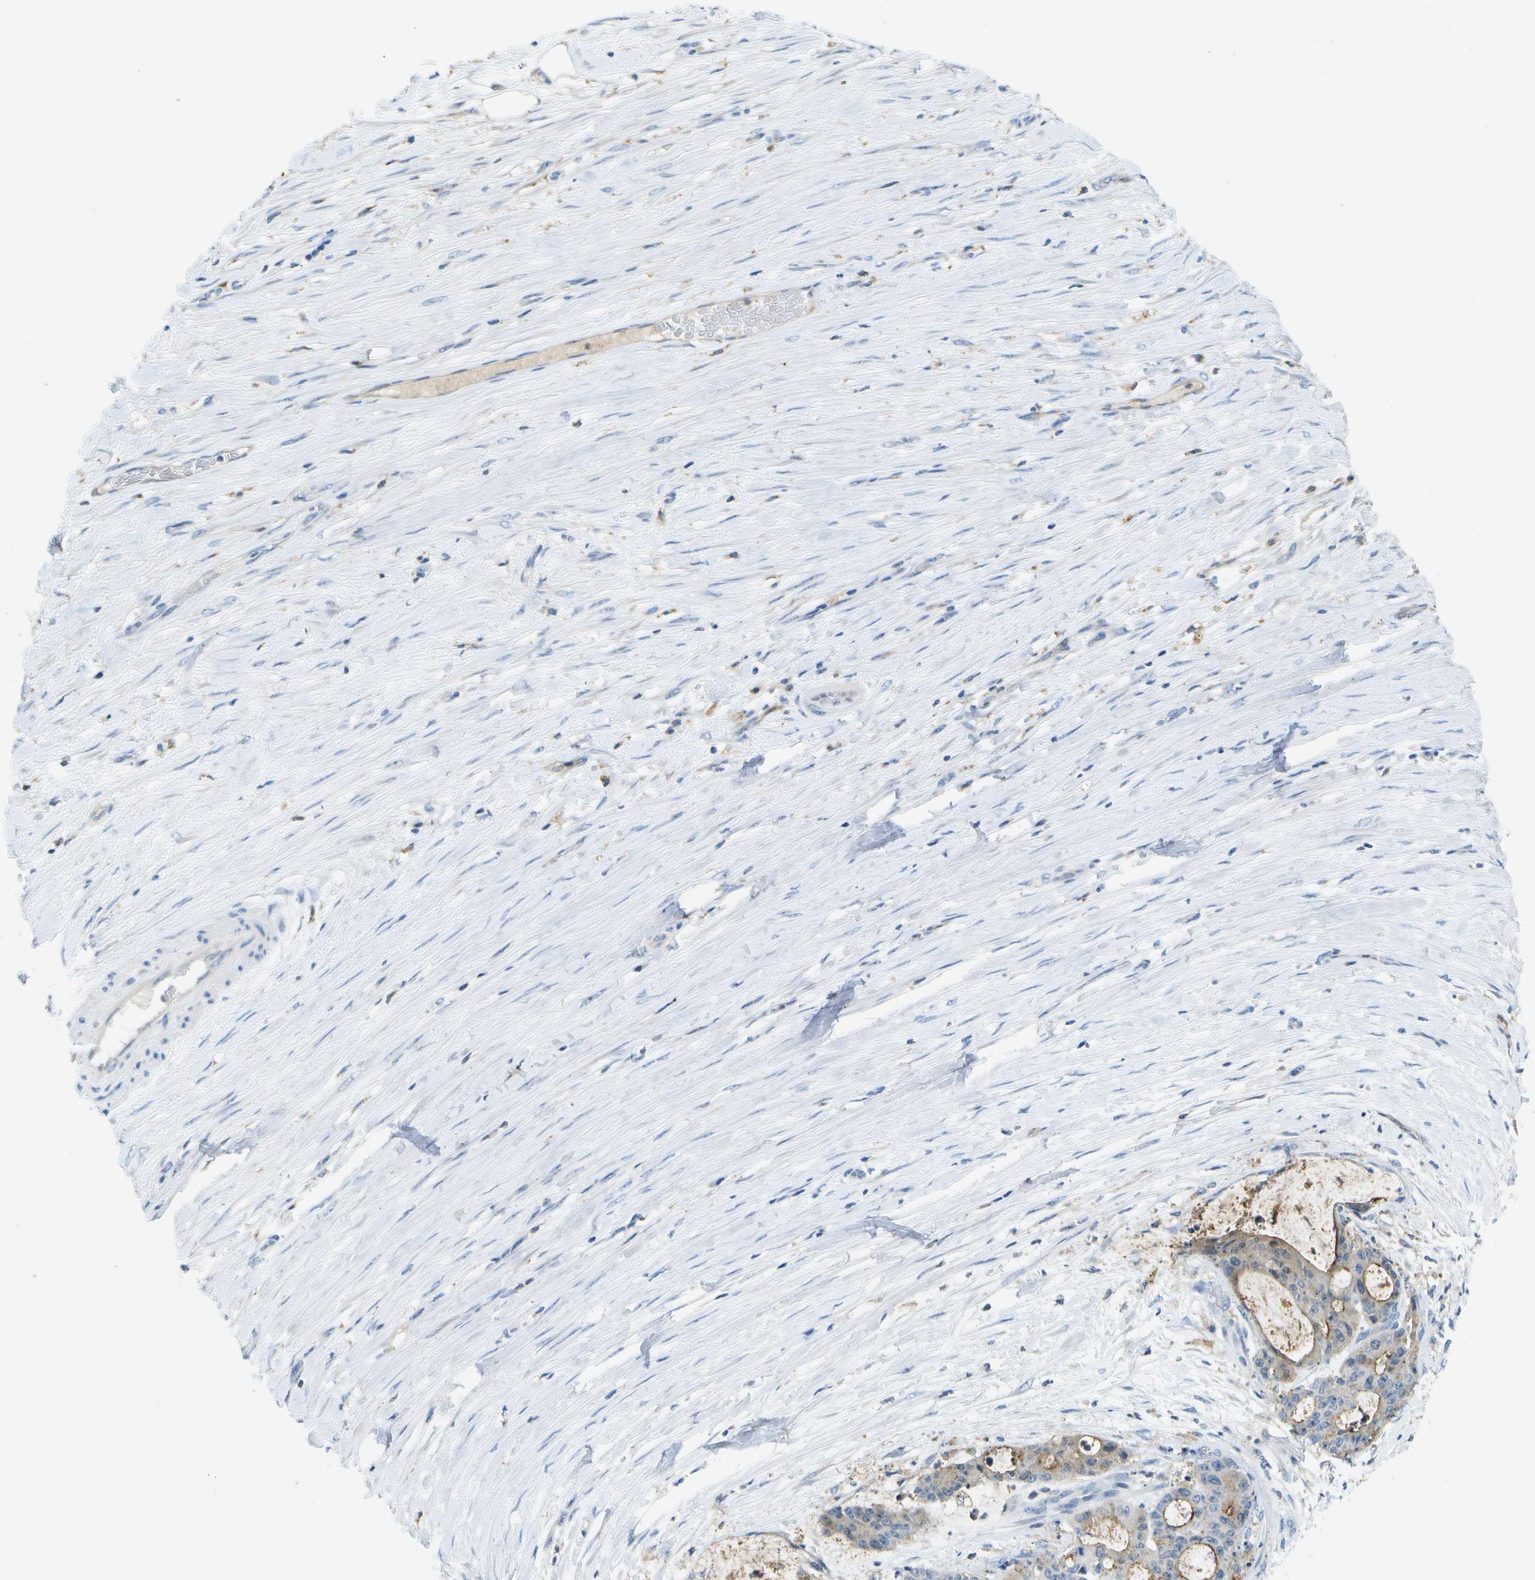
{"staining": {"intensity": "moderate", "quantity": "25%-75%", "location": "cytoplasmic/membranous"}, "tissue": "liver cancer", "cell_type": "Tumor cells", "image_type": "cancer", "snomed": [{"axis": "morphology", "description": "Cholangiocarcinoma"}, {"axis": "topography", "description": "Liver"}], "caption": "Human liver cholangiocarcinoma stained for a protein (brown) shows moderate cytoplasmic/membranous positive staining in about 25%-75% of tumor cells.", "gene": "LIPG", "patient": {"sex": "female", "age": 73}}